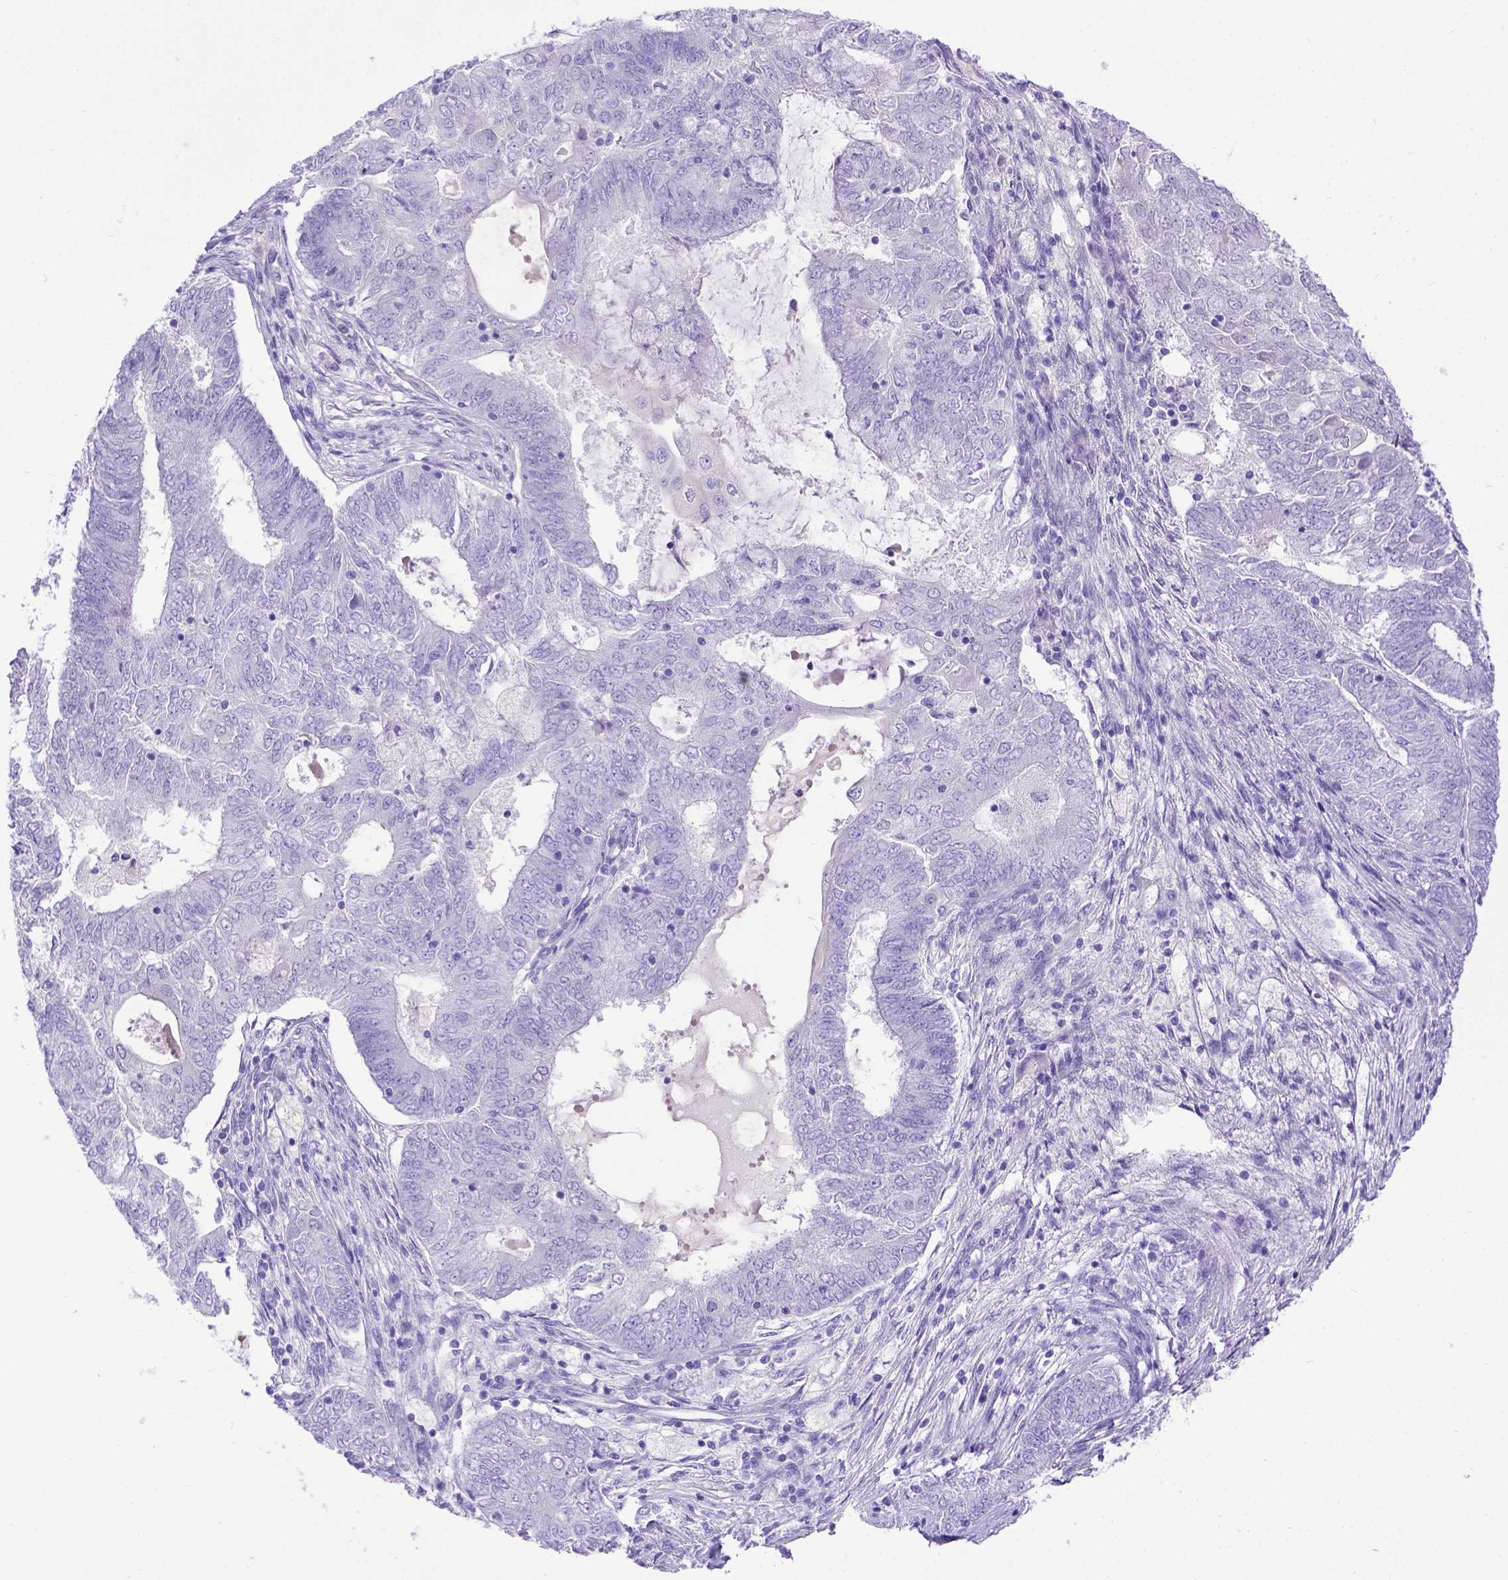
{"staining": {"intensity": "negative", "quantity": "none", "location": "none"}, "tissue": "endometrial cancer", "cell_type": "Tumor cells", "image_type": "cancer", "snomed": [{"axis": "morphology", "description": "Adenocarcinoma, NOS"}, {"axis": "topography", "description": "Endometrium"}], "caption": "There is no significant expression in tumor cells of endometrial cancer (adenocarcinoma).", "gene": "LRRC18", "patient": {"sex": "female", "age": 62}}